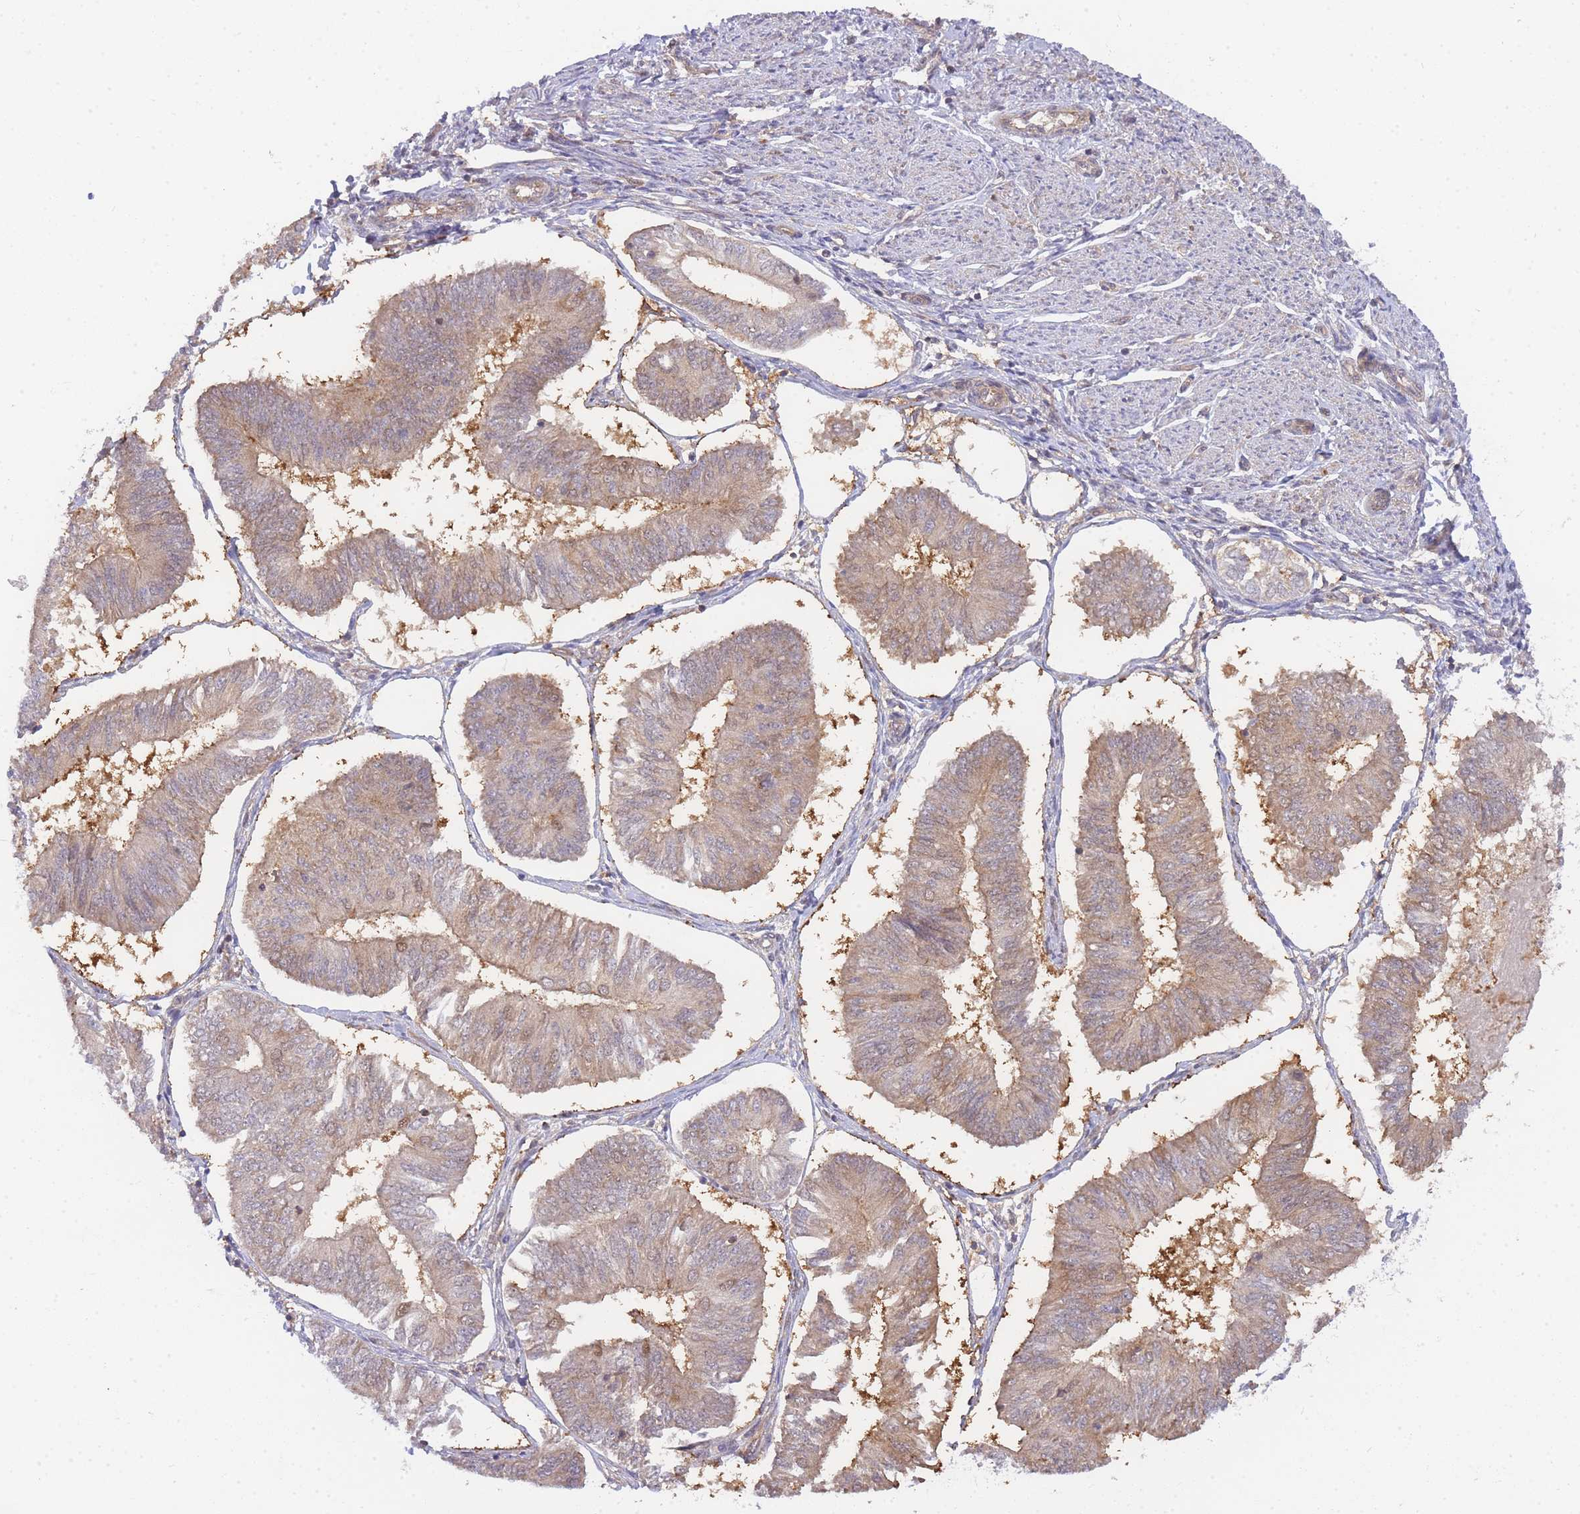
{"staining": {"intensity": "weak", "quantity": ">75%", "location": "cytoplasmic/membranous,nuclear"}, "tissue": "endometrial cancer", "cell_type": "Tumor cells", "image_type": "cancer", "snomed": [{"axis": "morphology", "description": "Adenocarcinoma, NOS"}, {"axis": "topography", "description": "Endometrium"}], "caption": "IHC photomicrograph of human endometrial cancer stained for a protein (brown), which demonstrates low levels of weak cytoplasmic/membranous and nuclear expression in approximately >75% of tumor cells.", "gene": "KIAA1191", "patient": {"sex": "female", "age": 58}}